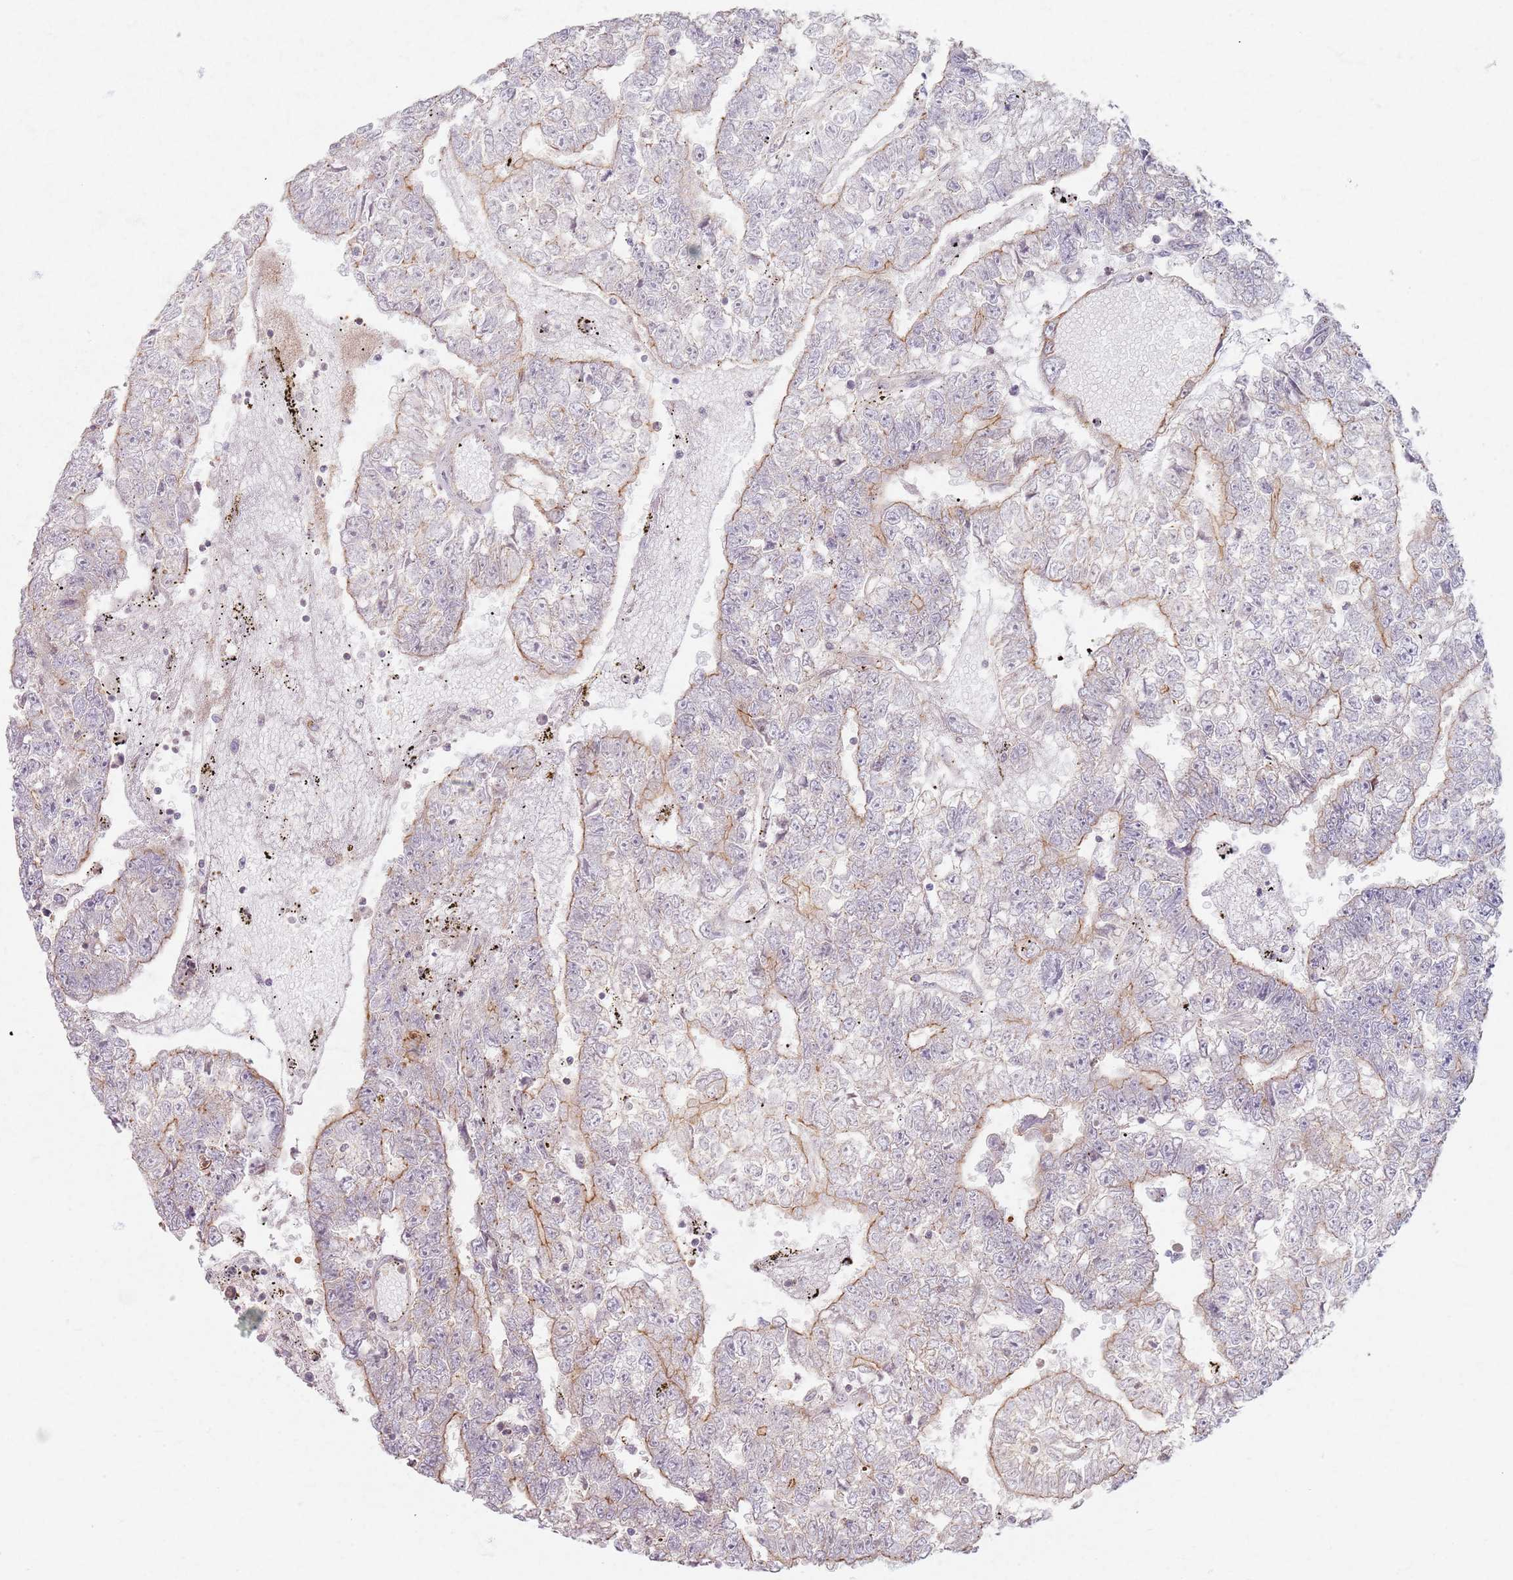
{"staining": {"intensity": "moderate", "quantity": "<25%", "location": "cytoplasmic/membranous"}, "tissue": "testis cancer", "cell_type": "Tumor cells", "image_type": "cancer", "snomed": [{"axis": "morphology", "description": "Carcinoma, Embryonal, NOS"}, {"axis": "topography", "description": "Testis"}], "caption": "Protein expression analysis of human testis cancer (embryonal carcinoma) reveals moderate cytoplasmic/membranous staining in about <25% of tumor cells.", "gene": "KCNA5", "patient": {"sex": "male", "age": 25}}